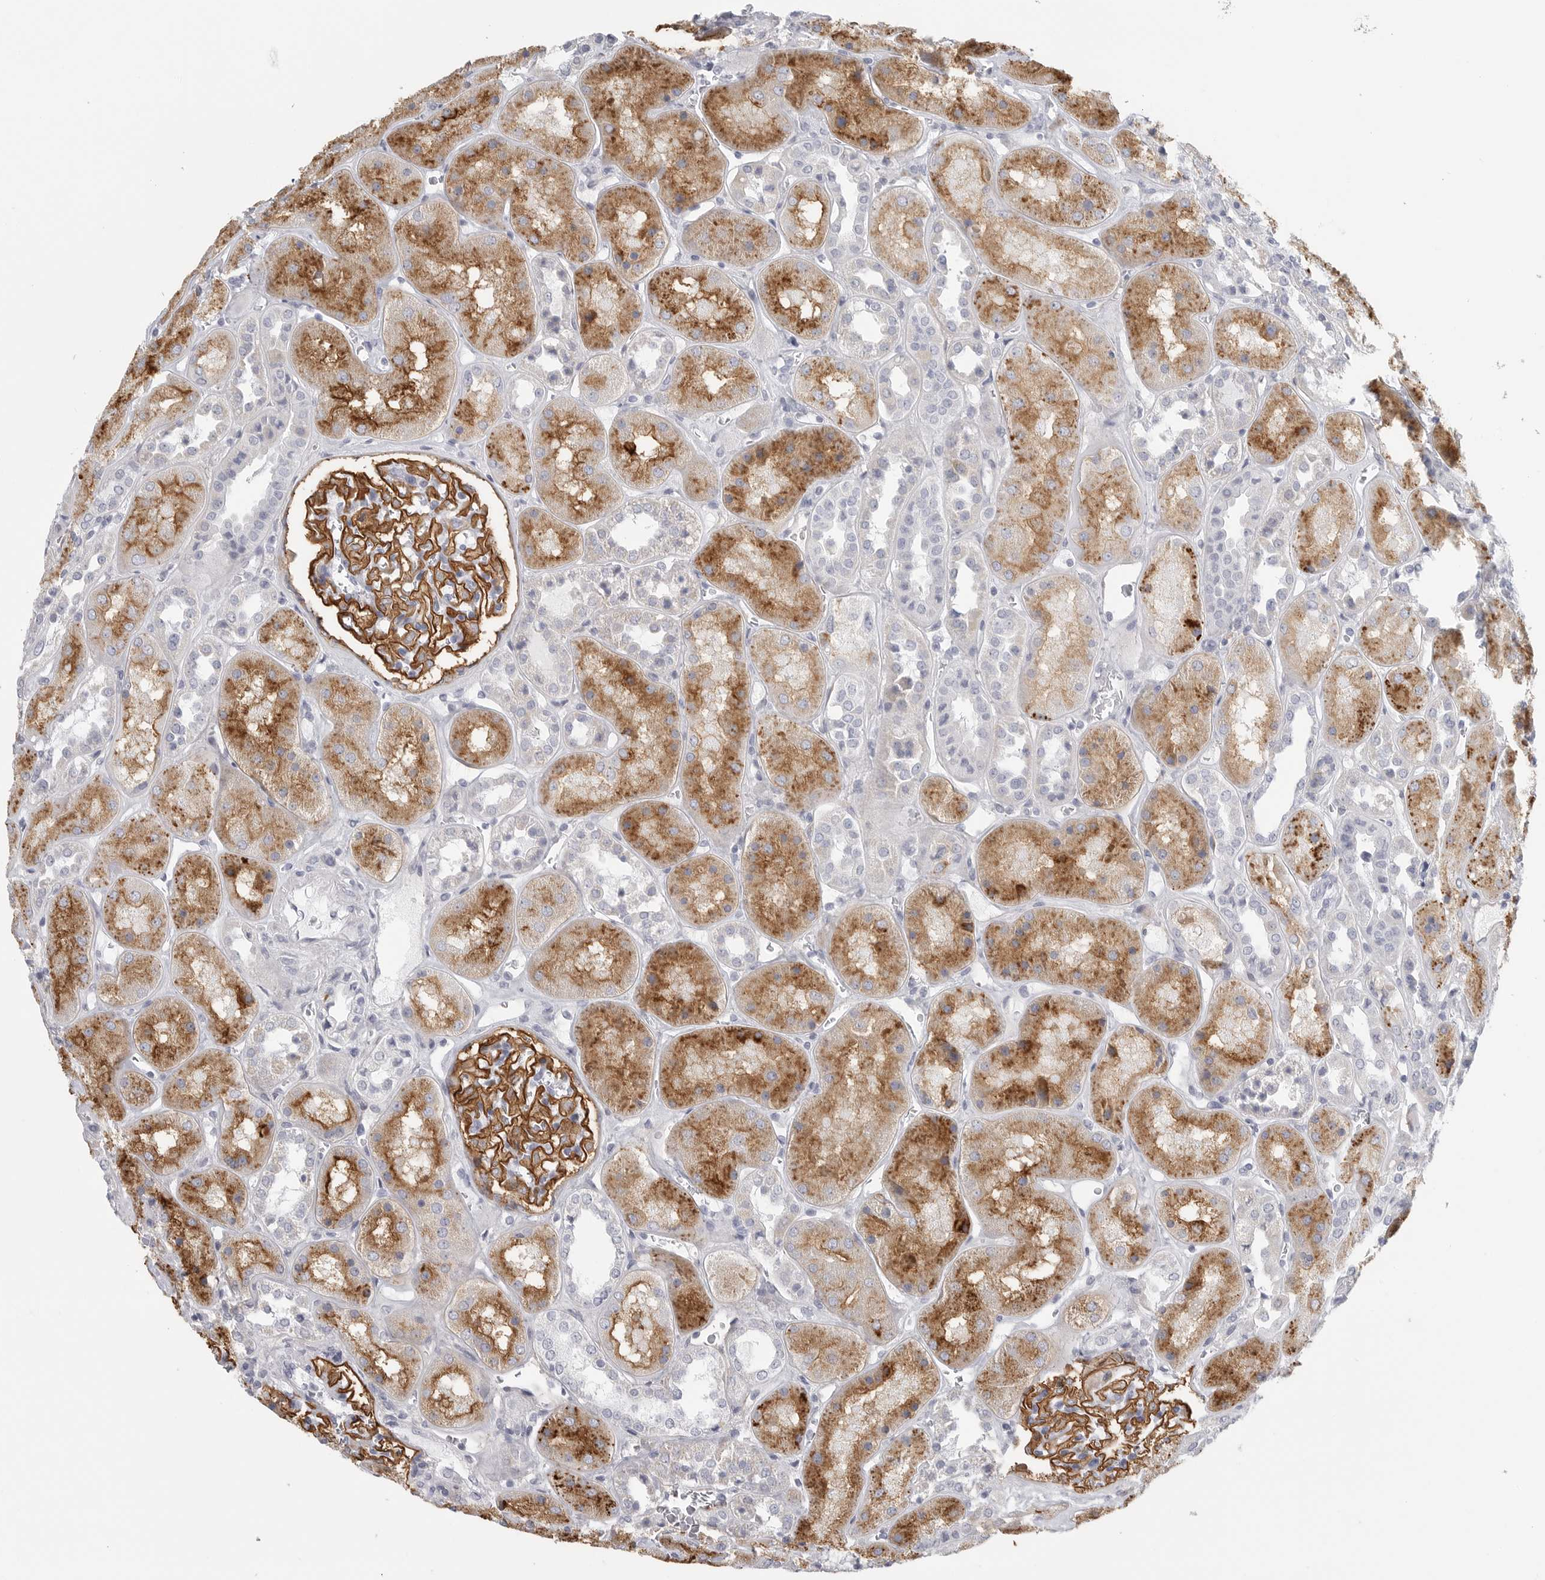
{"staining": {"intensity": "strong", "quantity": "25%-75%", "location": "cytoplasmic/membranous"}, "tissue": "kidney", "cell_type": "Cells in glomeruli", "image_type": "normal", "snomed": [{"axis": "morphology", "description": "Normal tissue, NOS"}, {"axis": "topography", "description": "Kidney"}], "caption": "DAB immunohistochemical staining of normal kidney displays strong cytoplasmic/membranous protein positivity in about 25%-75% of cells in glomeruli. Using DAB (brown) and hematoxylin (blue) stains, captured at high magnification using brightfield microscopy.", "gene": "TNR", "patient": {"sex": "male", "age": 70}}